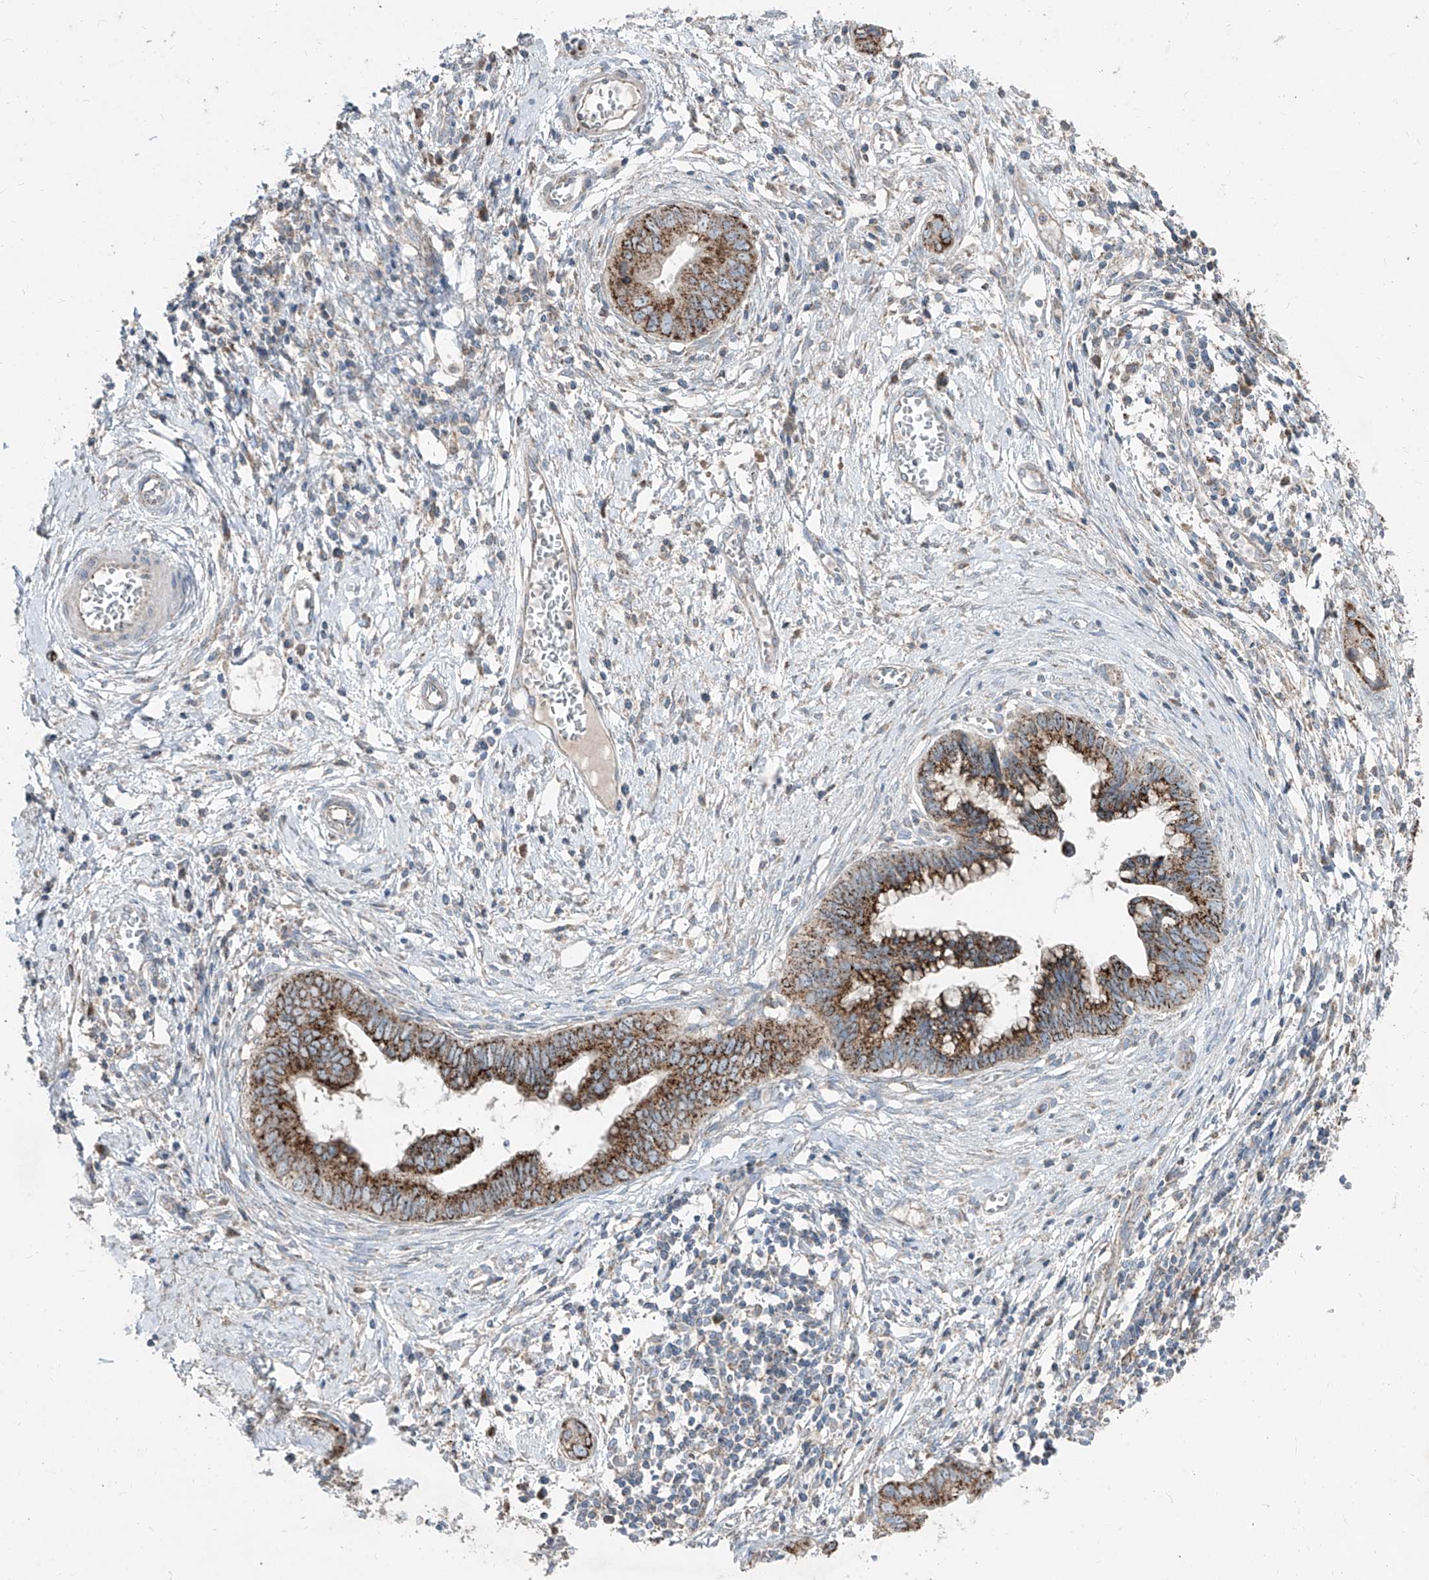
{"staining": {"intensity": "strong", "quantity": ">75%", "location": "cytoplasmic/membranous"}, "tissue": "cervical cancer", "cell_type": "Tumor cells", "image_type": "cancer", "snomed": [{"axis": "morphology", "description": "Adenocarcinoma, NOS"}, {"axis": "topography", "description": "Cervix"}], "caption": "Protein staining exhibits strong cytoplasmic/membranous expression in approximately >75% of tumor cells in cervical cancer (adenocarcinoma).", "gene": "ABCD3", "patient": {"sex": "female", "age": 44}}